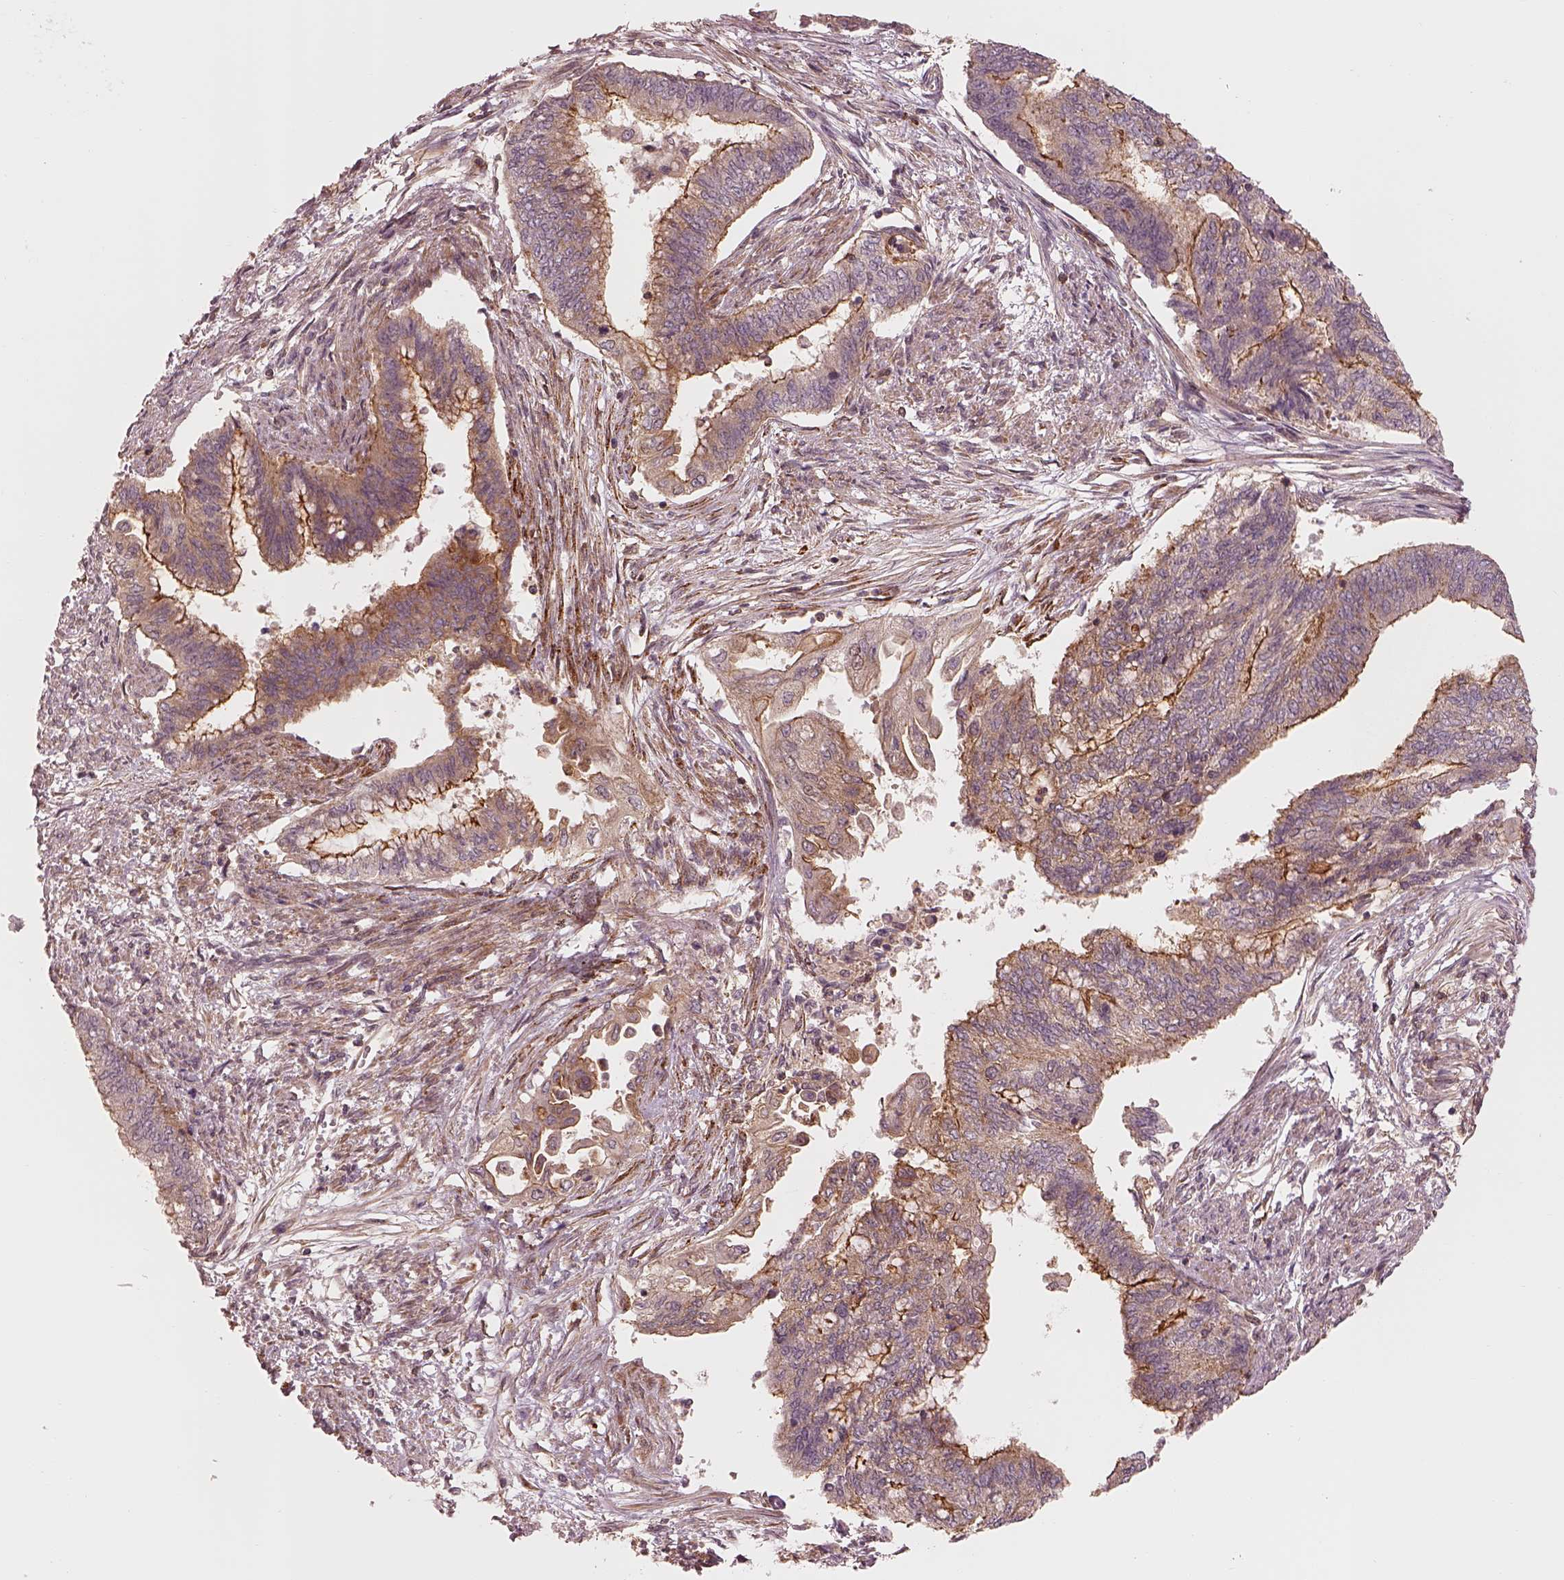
{"staining": {"intensity": "strong", "quantity": "<25%", "location": "cytoplasmic/membranous"}, "tissue": "endometrial cancer", "cell_type": "Tumor cells", "image_type": "cancer", "snomed": [{"axis": "morphology", "description": "Adenocarcinoma, NOS"}, {"axis": "topography", "description": "Endometrium"}], "caption": "The image exhibits immunohistochemical staining of adenocarcinoma (endometrial). There is strong cytoplasmic/membranous positivity is seen in about <25% of tumor cells.", "gene": "FAM107B", "patient": {"sex": "female", "age": 65}}